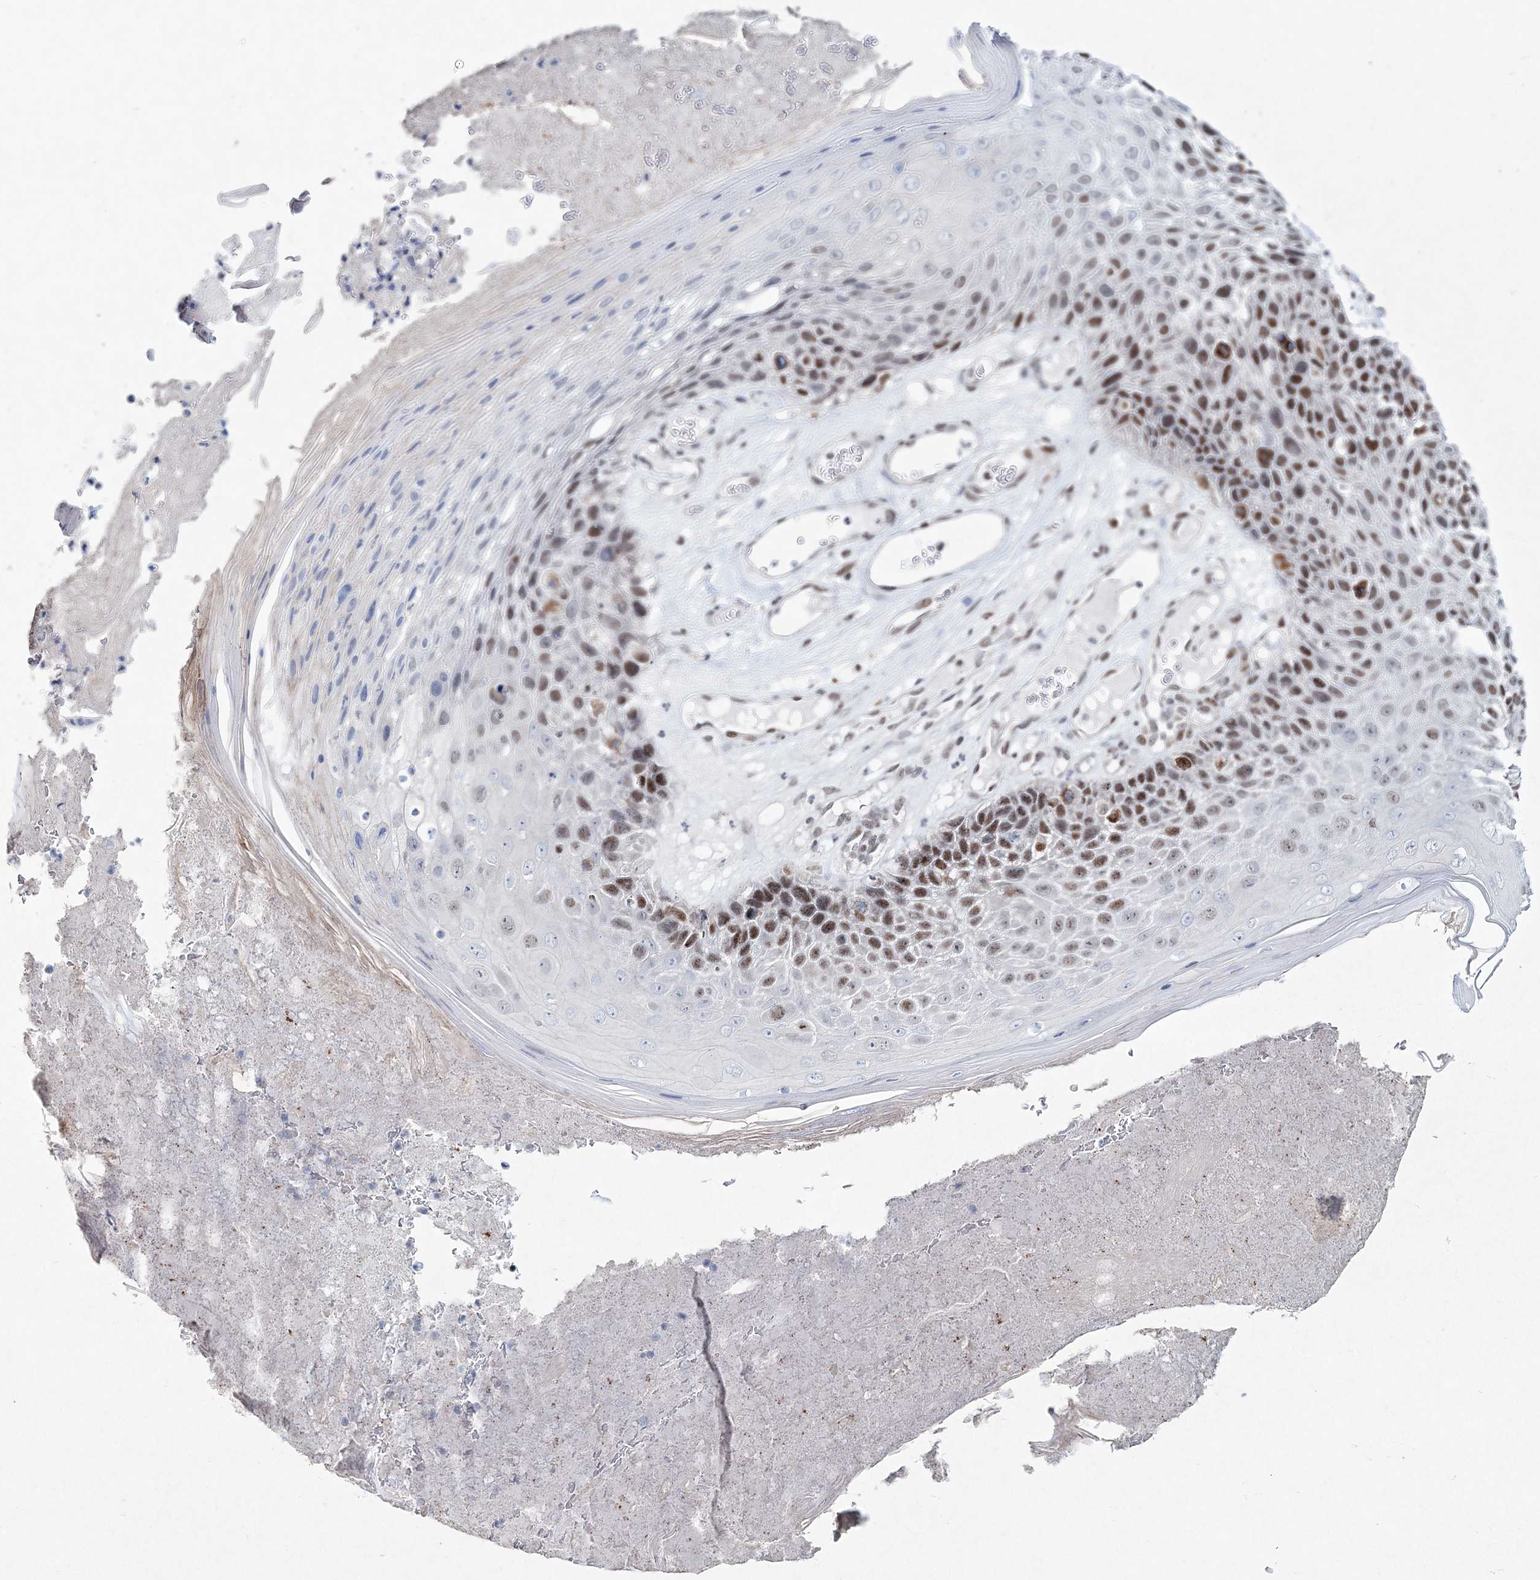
{"staining": {"intensity": "moderate", "quantity": ">75%", "location": "nuclear"}, "tissue": "skin cancer", "cell_type": "Tumor cells", "image_type": "cancer", "snomed": [{"axis": "morphology", "description": "Squamous cell carcinoma, NOS"}, {"axis": "topography", "description": "Skin"}], "caption": "DAB (3,3'-diaminobenzidine) immunohistochemical staining of skin squamous cell carcinoma displays moderate nuclear protein positivity in approximately >75% of tumor cells.", "gene": "LRRFIP2", "patient": {"sex": "female", "age": 88}}